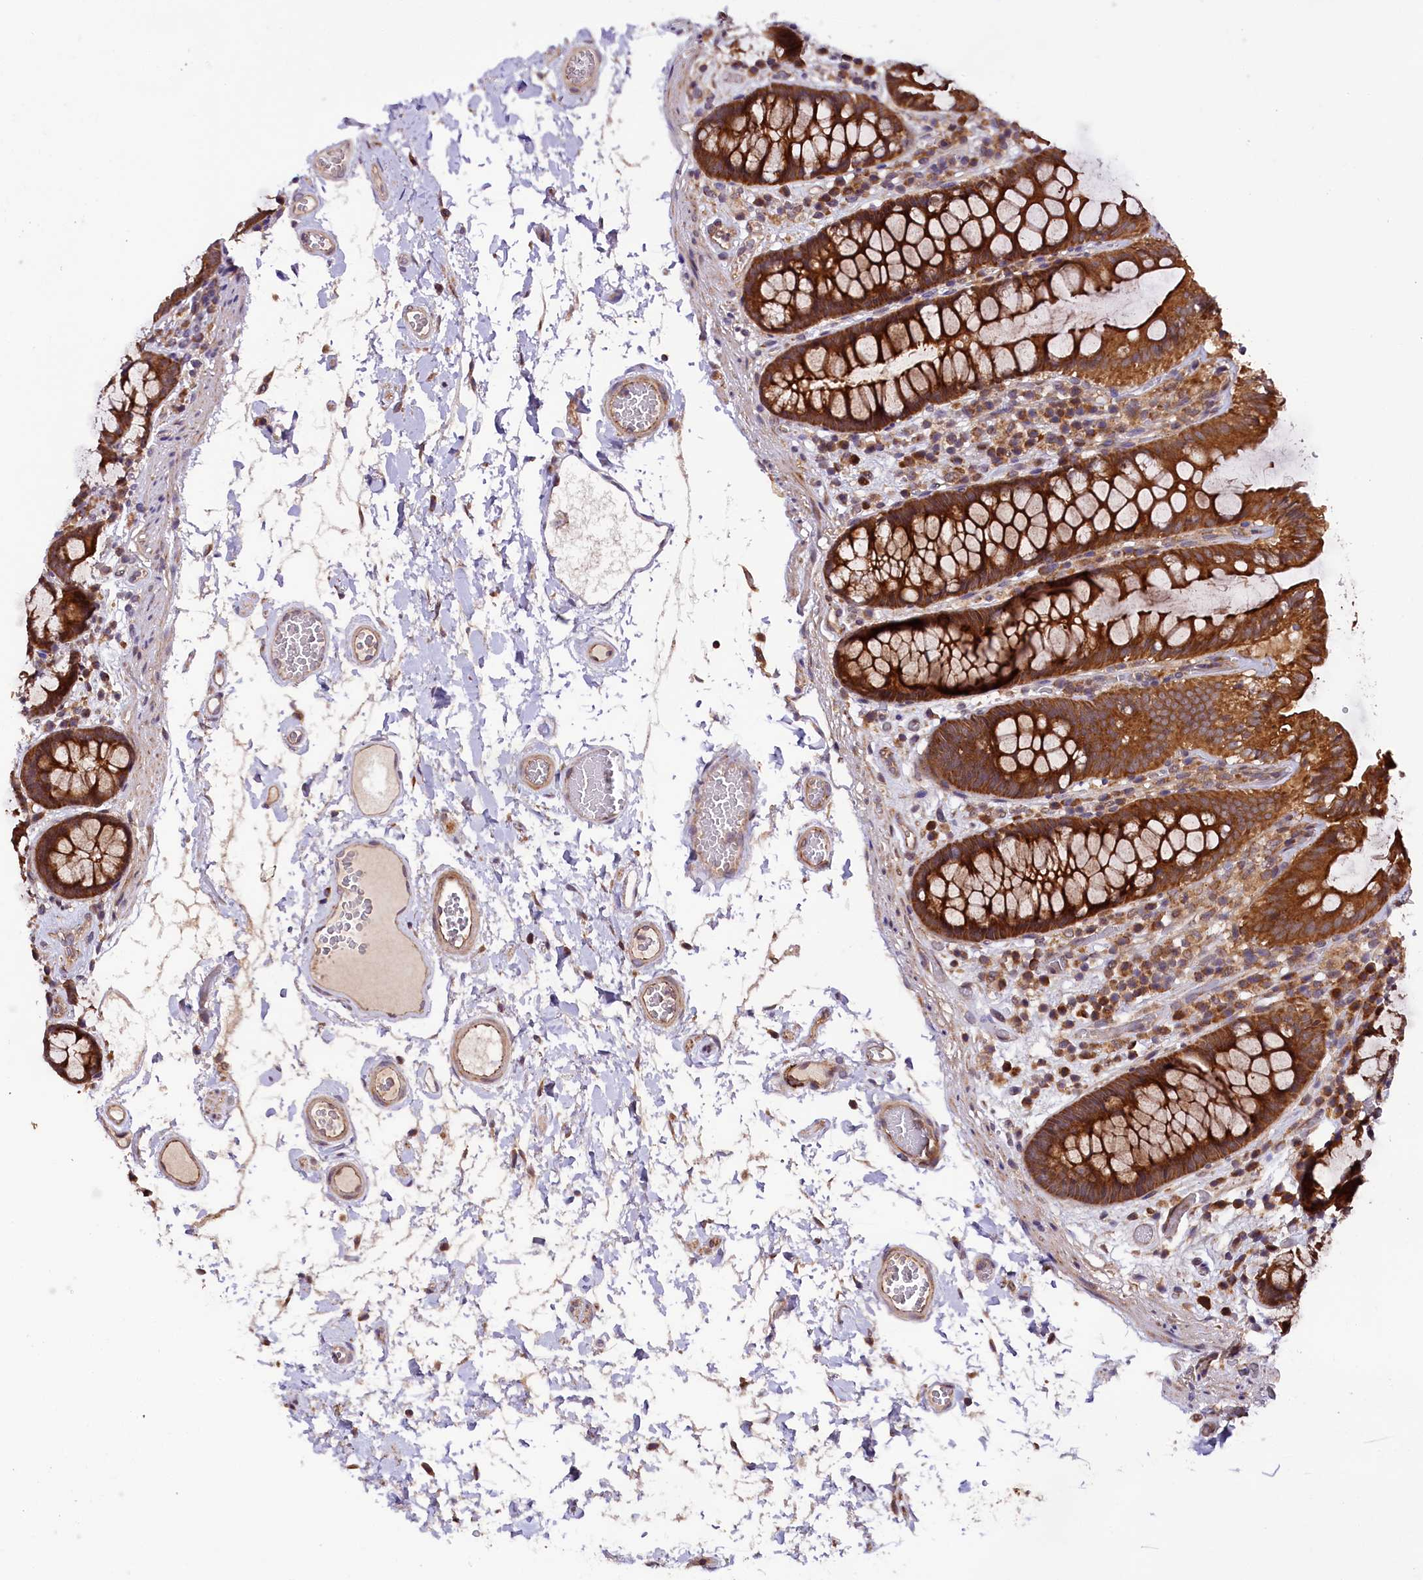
{"staining": {"intensity": "moderate", "quantity": ">75%", "location": "cytoplasmic/membranous"}, "tissue": "colon", "cell_type": "Endothelial cells", "image_type": "normal", "snomed": [{"axis": "morphology", "description": "Normal tissue, NOS"}, {"axis": "topography", "description": "Colon"}], "caption": "Colon stained with a brown dye shows moderate cytoplasmic/membranous positive staining in approximately >75% of endothelial cells.", "gene": "DOHH", "patient": {"sex": "male", "age": 84}}